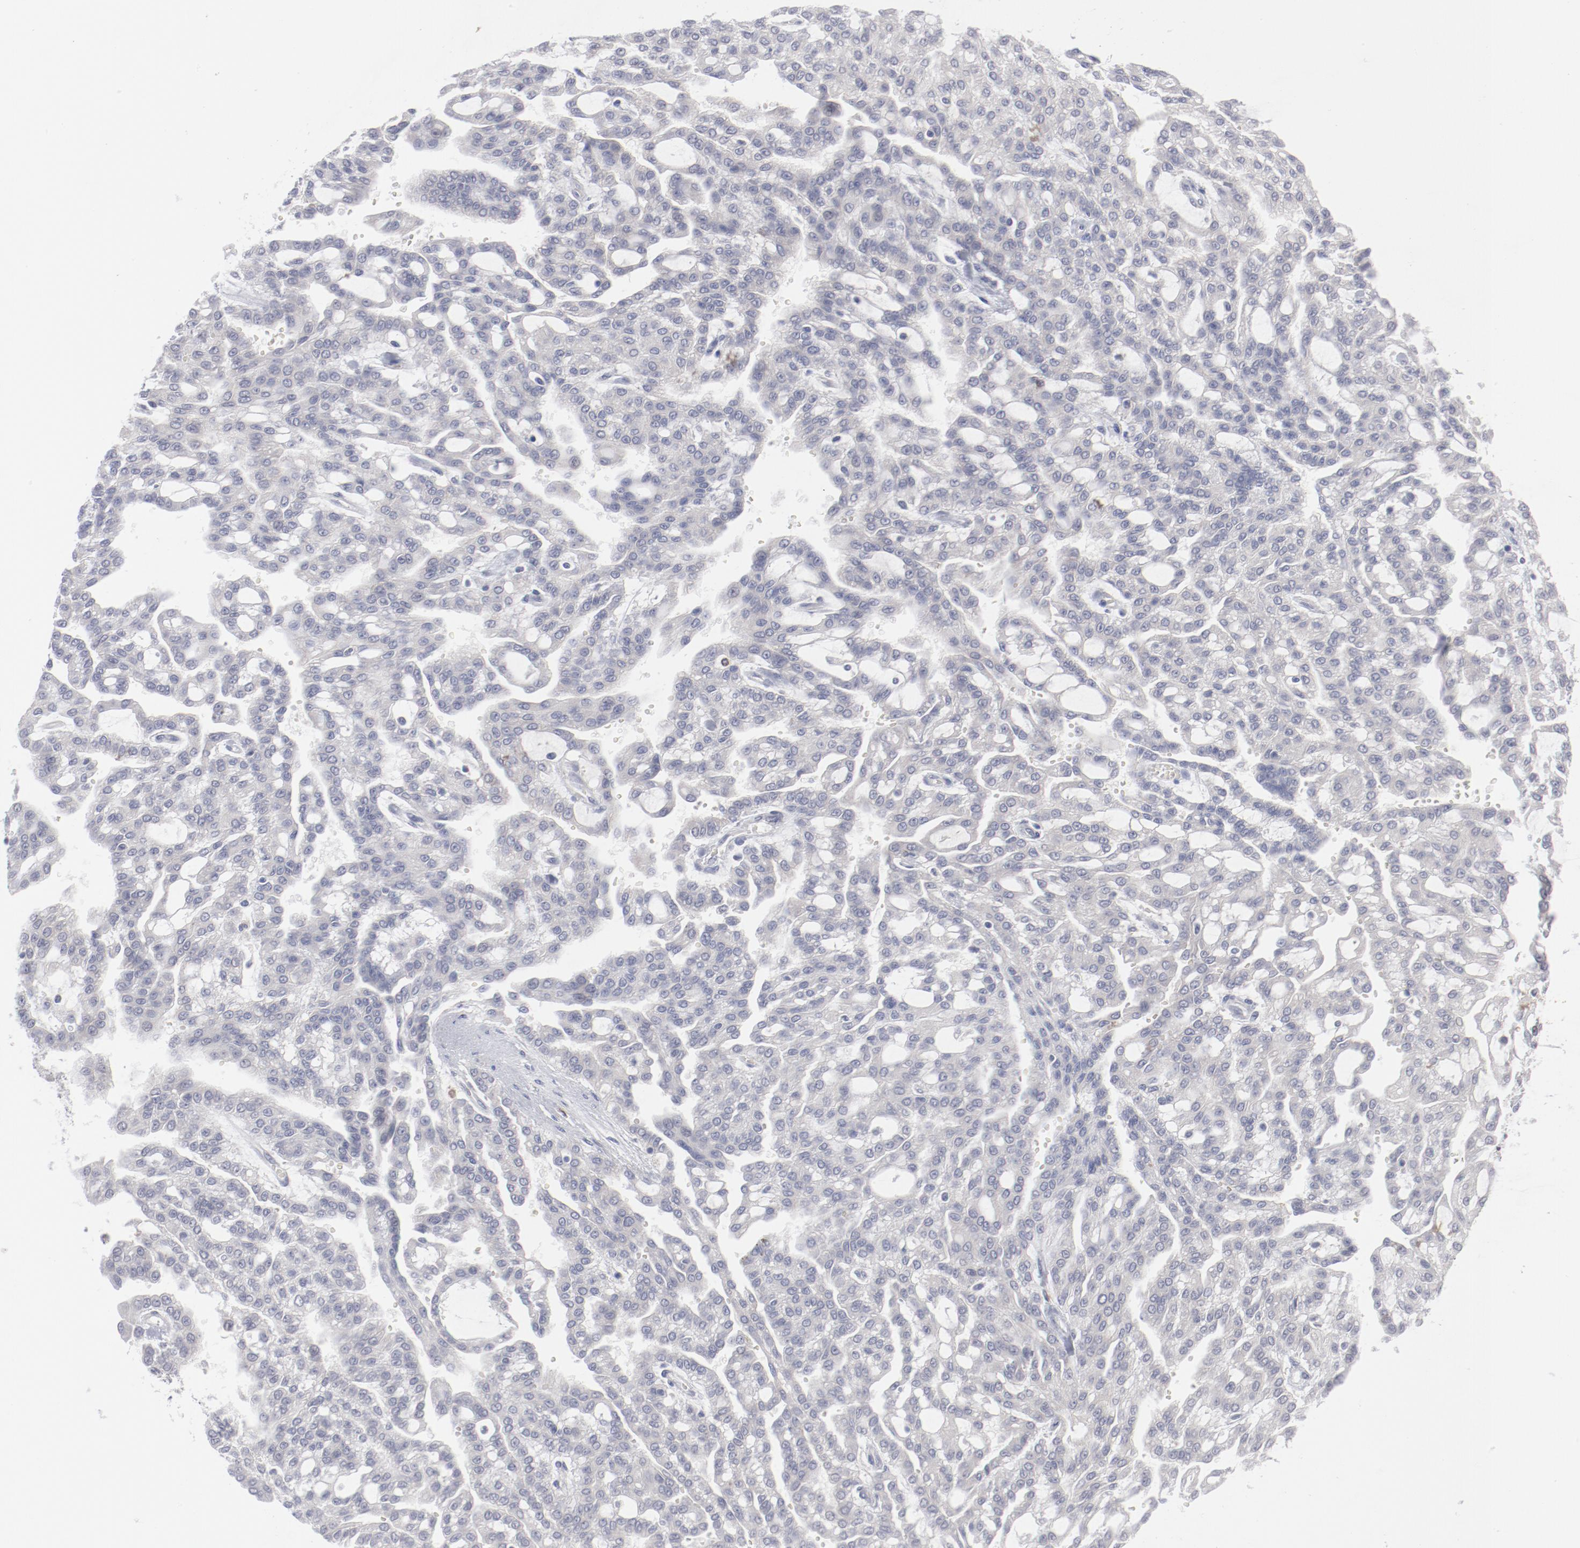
{"staining": {"intensity": "negative", "quantity": "none", "location": "none"}, "tissue": "renal cancer", "cell_type": "Tumor cells", "image_type": "cancer", "snomed": [{"axis": "morphology", "description": "Adenocarcinoma, NOS"}, {"axis": "topography", "description": "Kidney"}], "caption": "Immunohistochemistry (IHC) image of neoplastic tissue: human adenocarcinoma (renal) stained with DAB shows no significant protein expression in tumor cells.", "gene": "SH3BGR", "patient": {"sex": "male", "age": 63}}